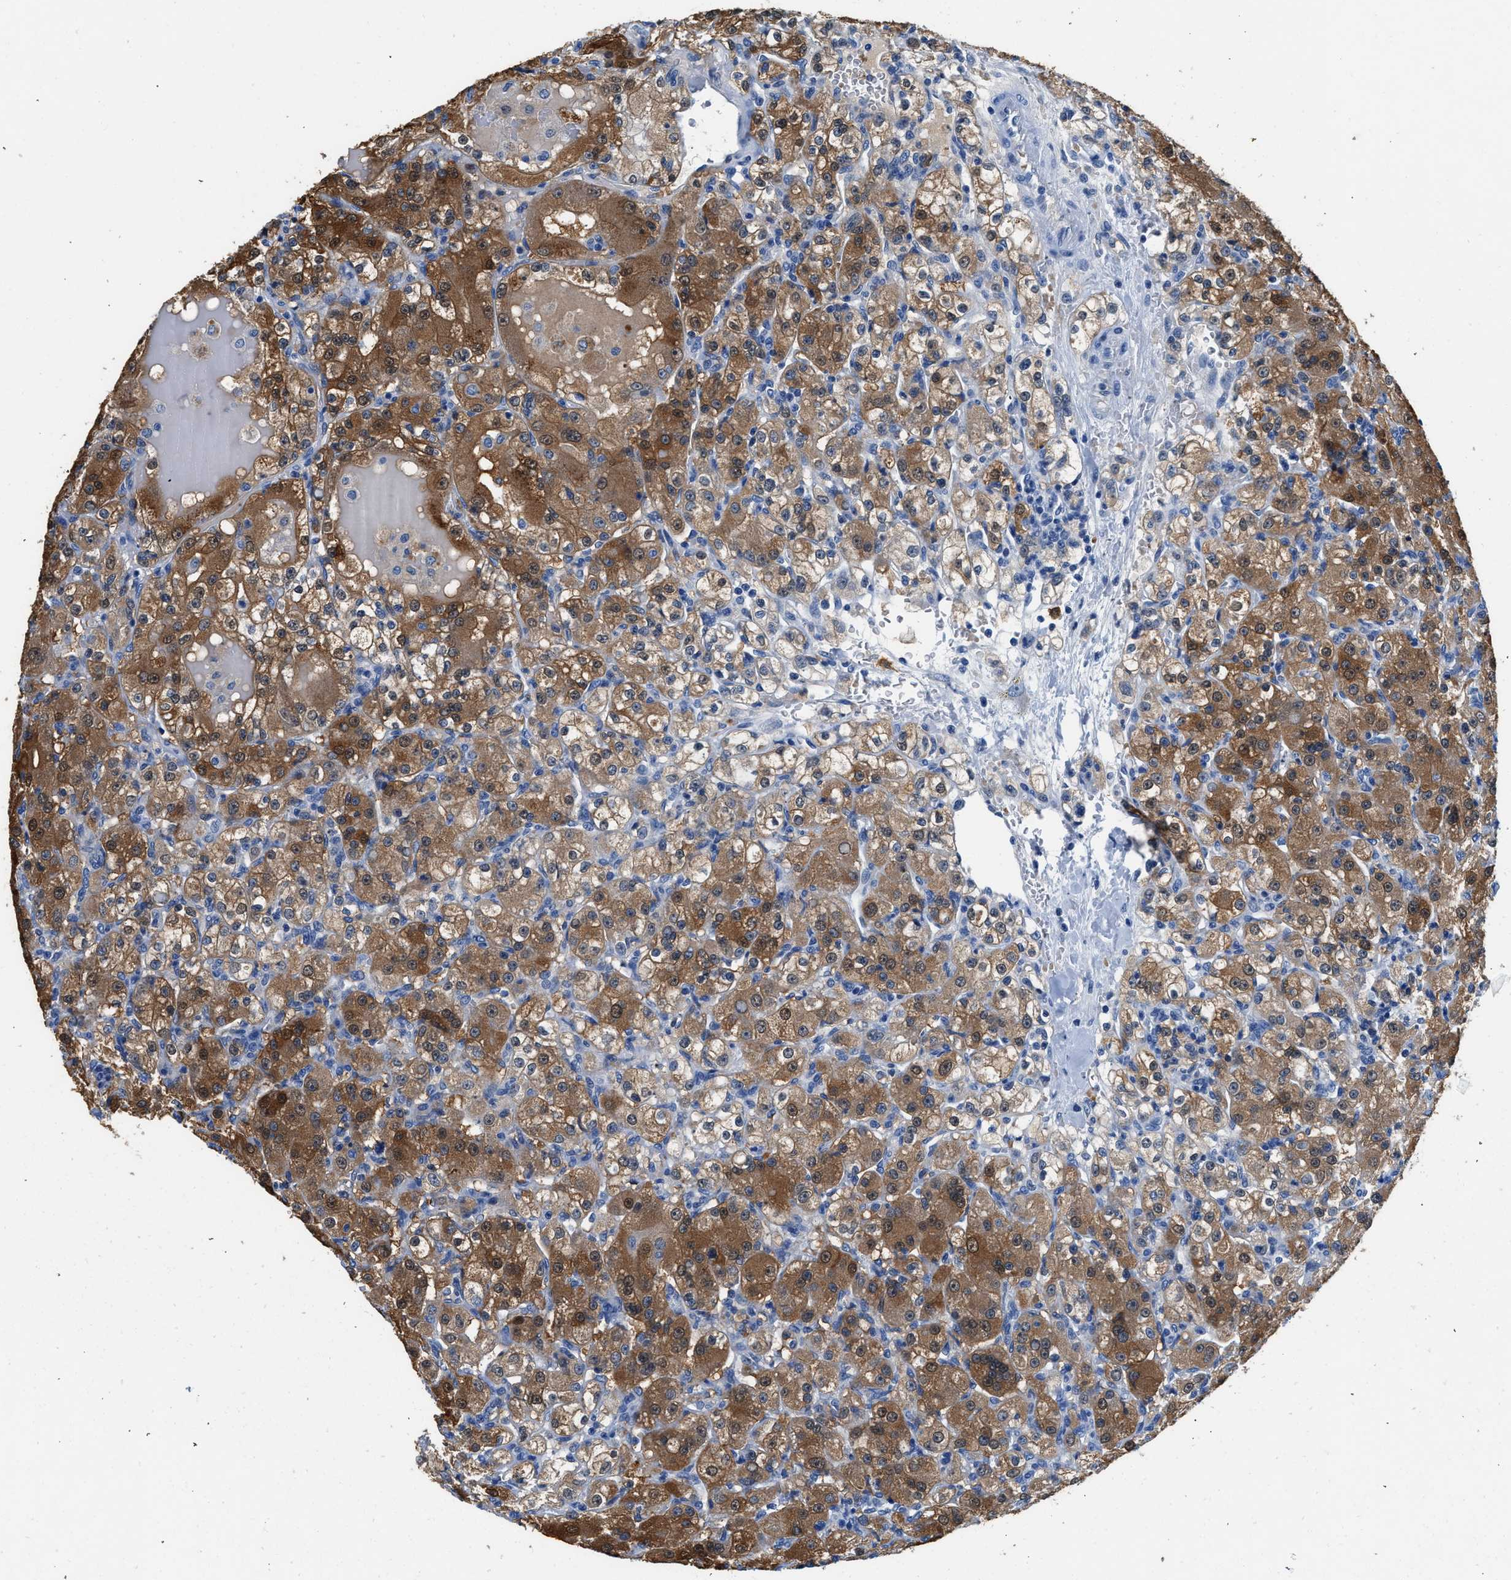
{"staining": {"intensity": "strong", "quantity": ">75%", "location": "cytoplasmic/membranous"}, "tissue": "renal cancer", "cell_type": "Tumor cells", "image_type": "cancer", "snomed": [{"axis": "morphology", "description": "Normal tissue, NOS"}, {"axis": "morphology", "description": "Adenocarcinoma, NOS"}, {"axis": "topography", "description": "Kidney"}], "caption": "The micrograph exhibits immunohistochemical staining of renal cancer (adenocarcinoma). There is strong cytoplasmic/membranous staining is present in approximately >75% of tumor cells.", "gene": "FADS6", "patient": {"sex": "male", "age": 61}}